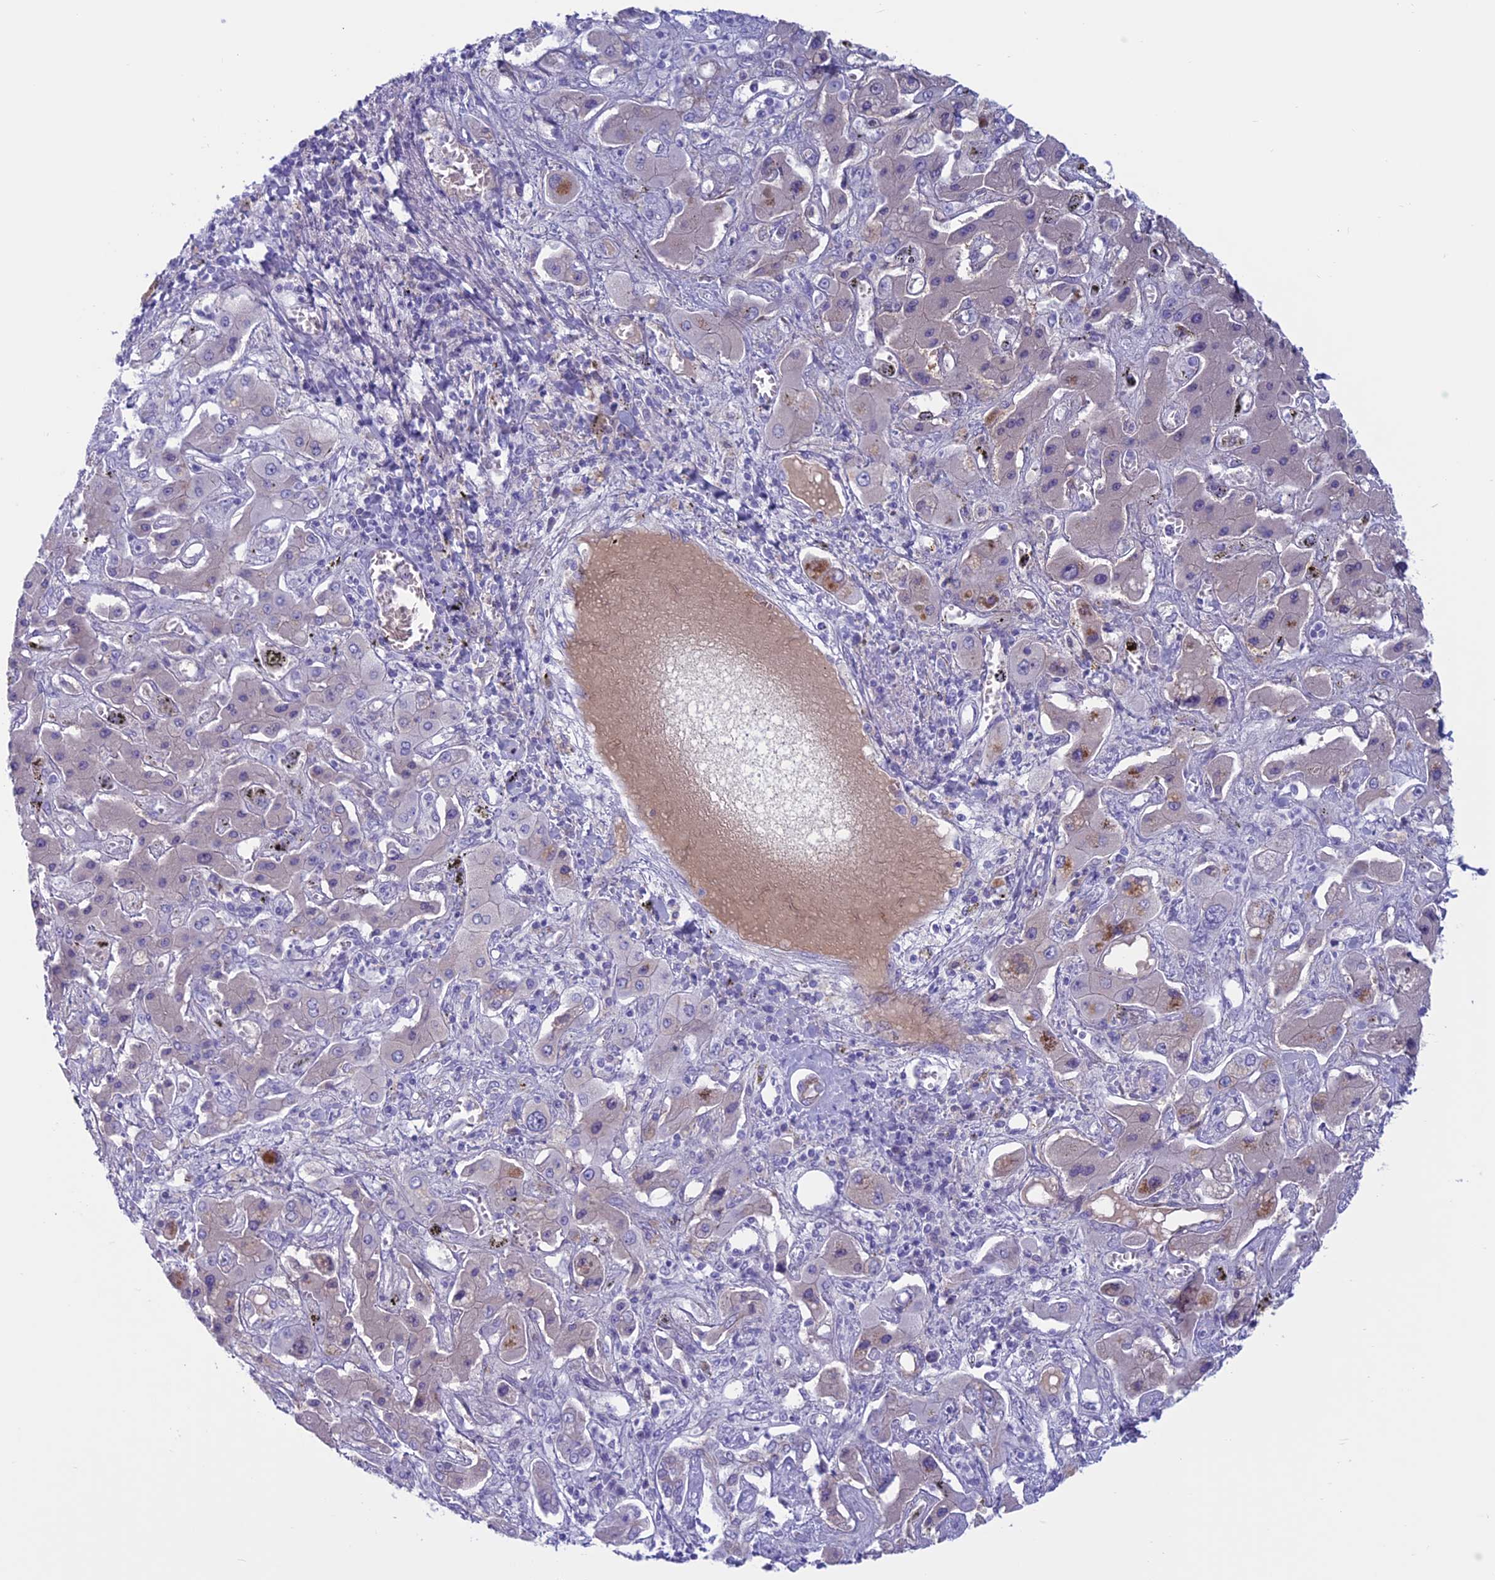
{"staining": {"intensity": "negative", "quantity": "none", "location": "none"}, "tissue": "liver cancer", "cell_type": "Tumor cells", "image_type": "cancer", "snomed": [{"axis": "morphology", "description": "Cholangiocarcinoma"}, {"axis": "topography", "description": "Liver"}], "caption": "High magnification brightfield microscopy of liver cancer stained with DAB (brown) and counterstained with hematoxylin (blue): tumor cells show no significant expression.", "gene": "ANGPTL2", "patient": {"sex": "male", "age": 67}}